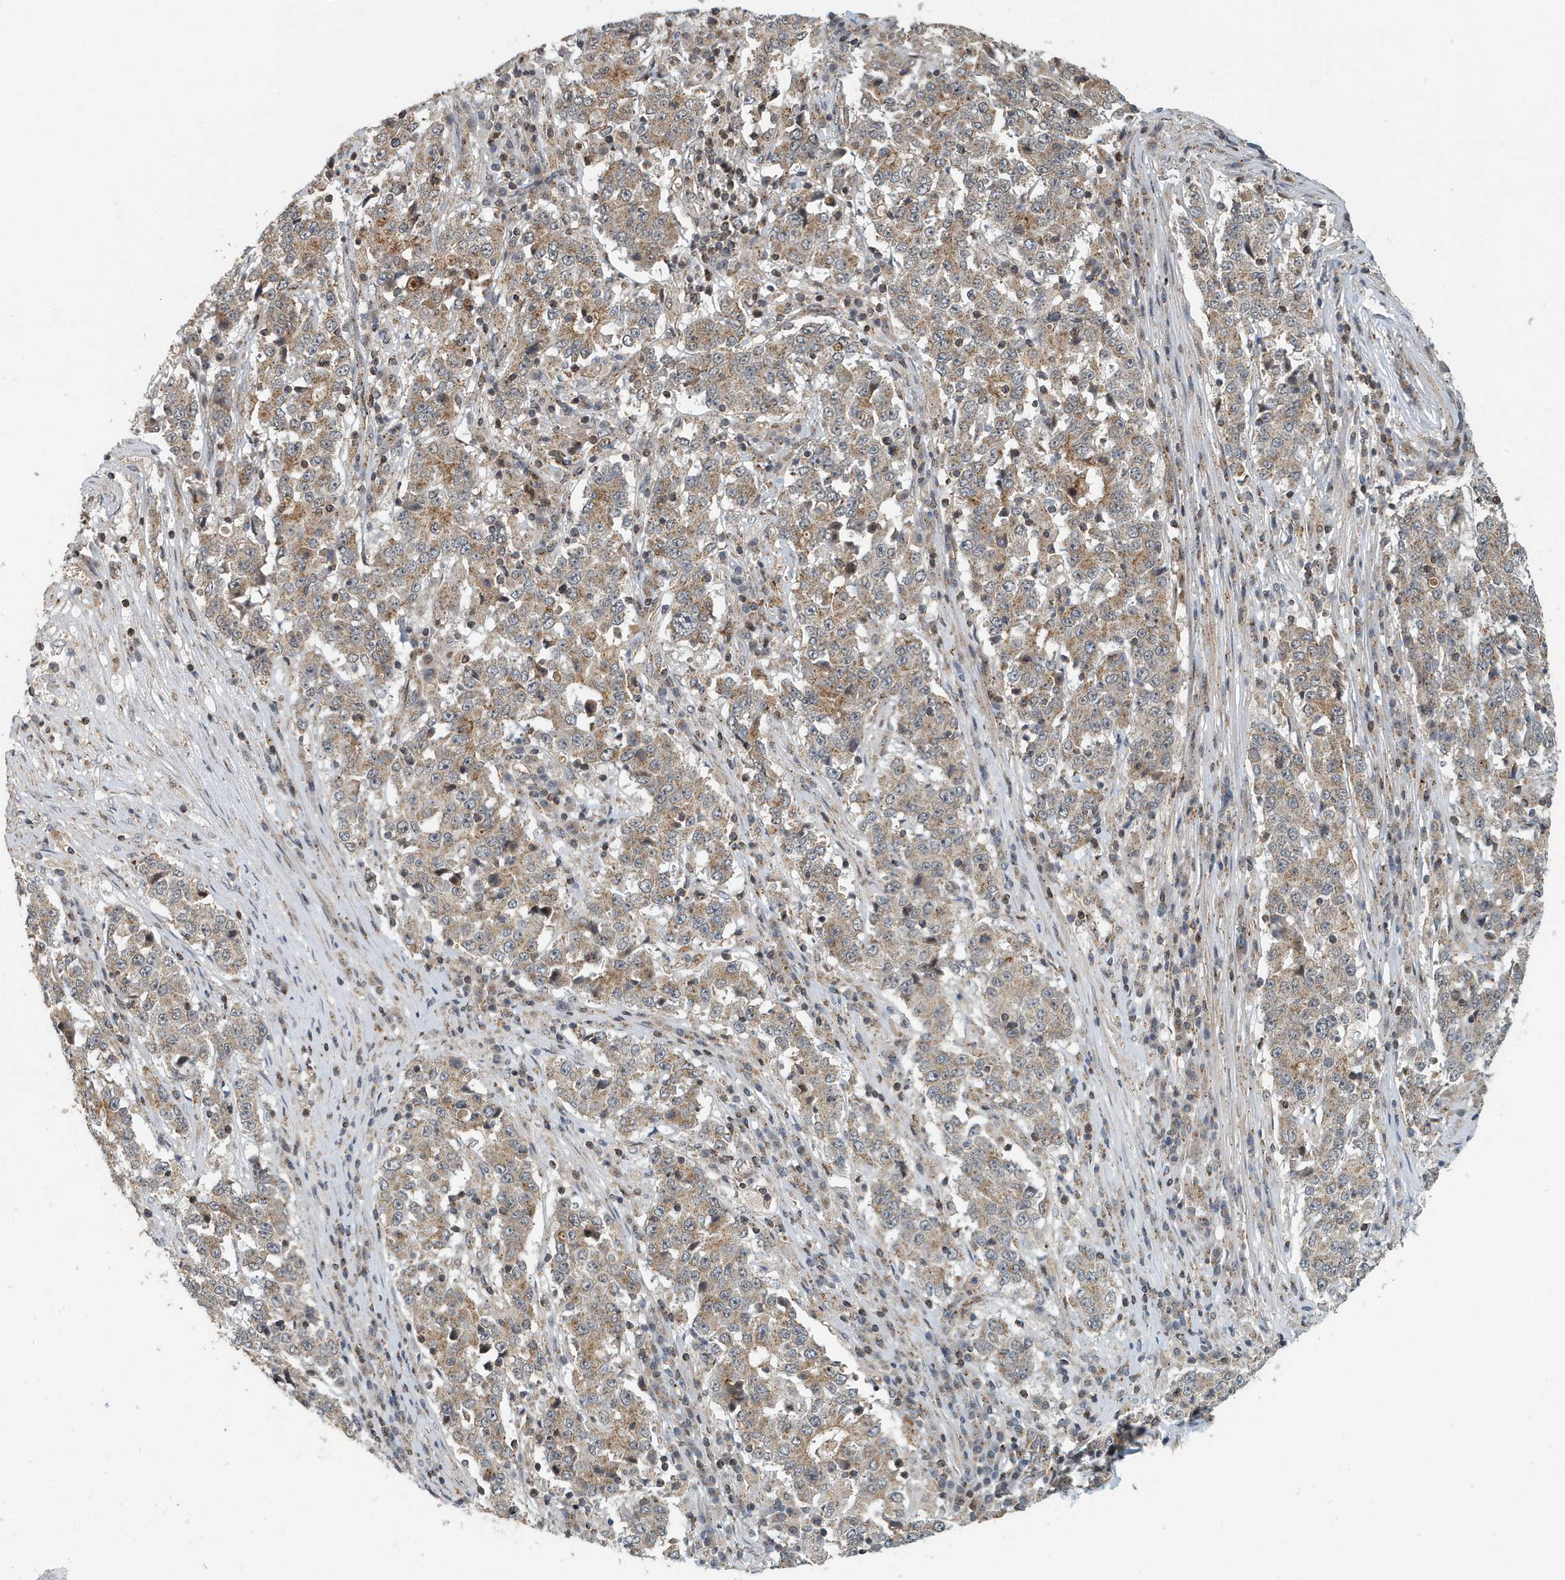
{"staining": {"intensity": "moderate", "quantity": ">75%", "location": "cytoplasmic/membranous"}, "tissue": "stomach cancer", "cell_type": "Tumor cells", "image_type": "cancer", "snomed": [{"axis": "morphology", "description": "Adenocarcinoma, NOS"}, {"axis": "topography", "description": "Stomach"}], "caption": "Protein analysis of stomach adenocarcinoma tissue exhibits moderate cytoplasmic/membranous positivity in about >75% of tumor cells. Using DAB (brown) and hematoxylin (blue) stains, captured at high magnification using brightfield microscopy.", "gene": "KIF15", "patient": {"sex": "male", "age": 59}}